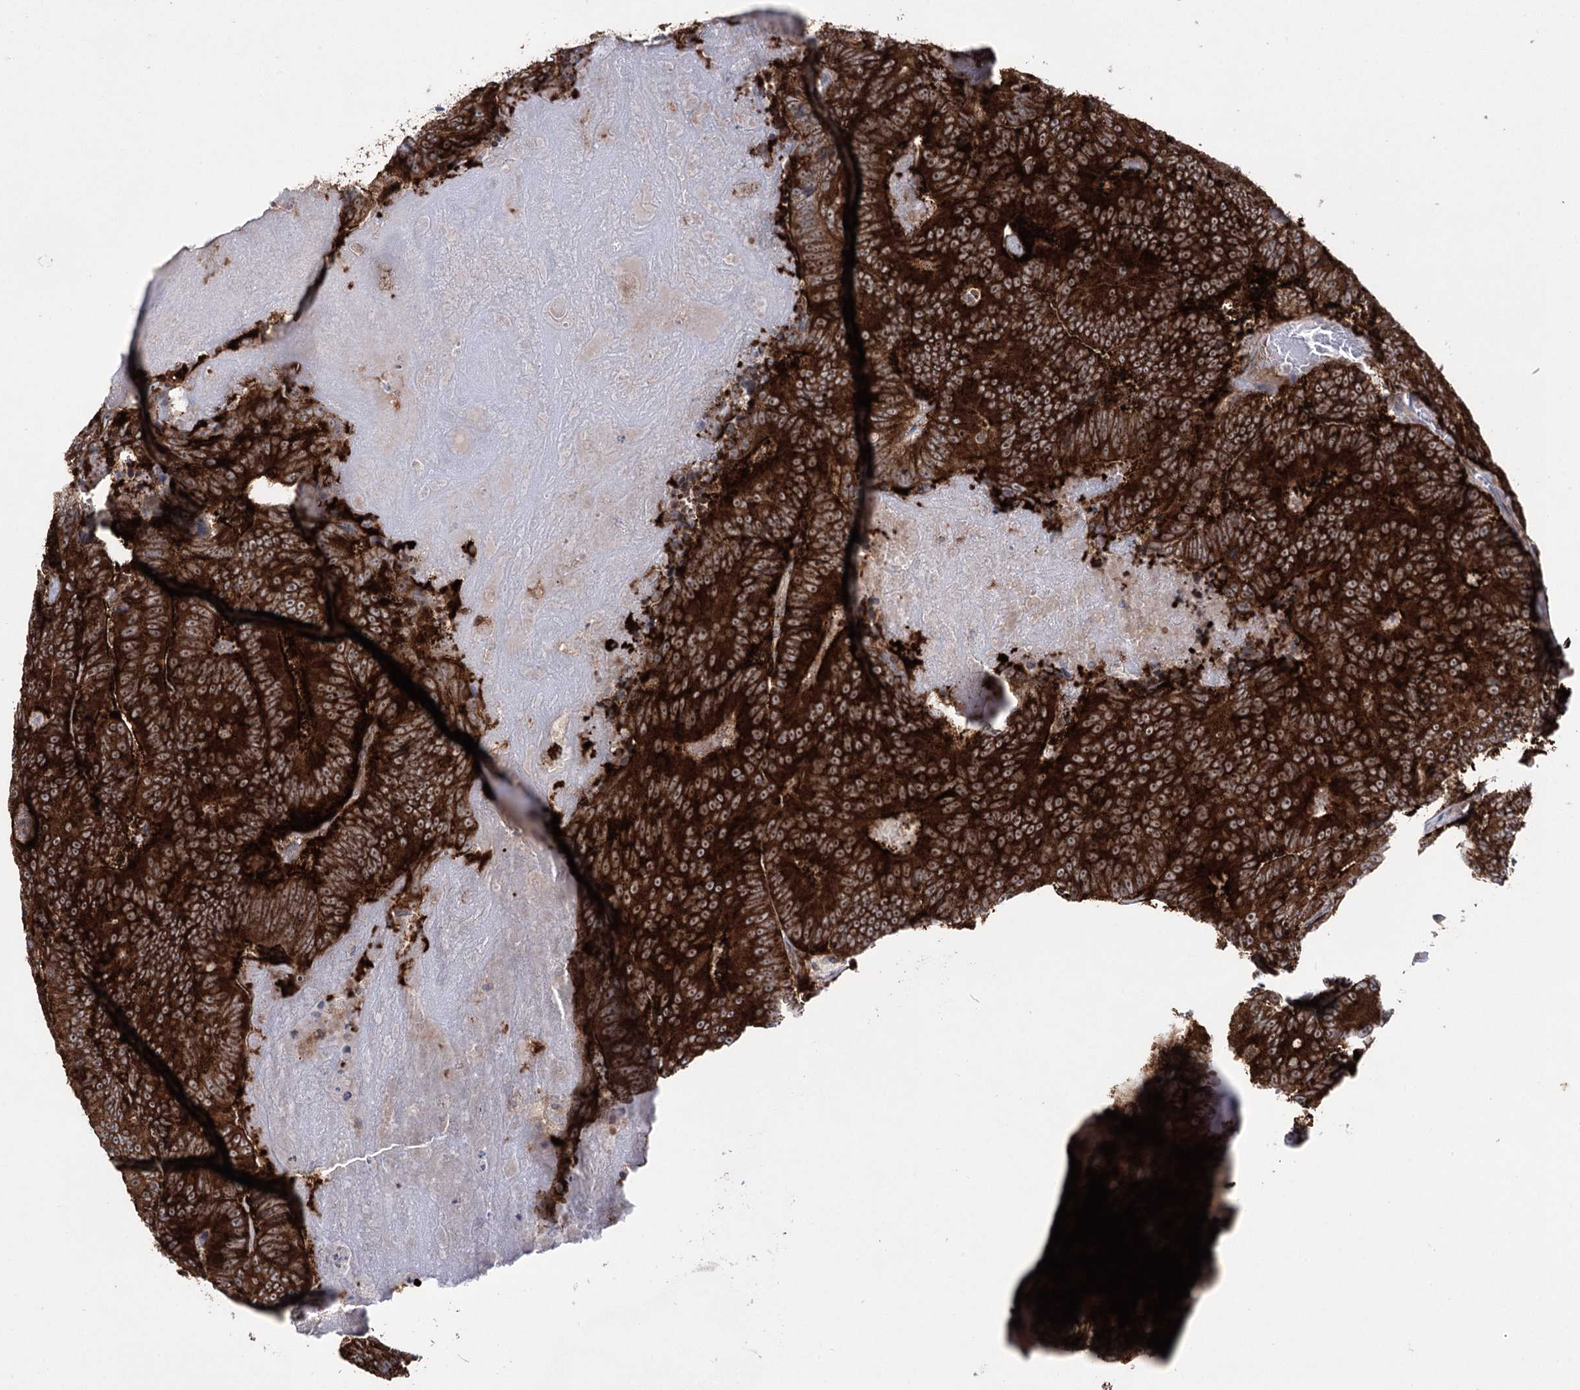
{"staining": {"intensity": "strong", "quantity": ">75%", "location": "cytoplasmic/membranous"}, "tissue": "colorectal cancer", "cell_type": "Tumor cells", "image_type": "cancer", "snomed": [{"axis": "morphology", "description": "Adenocarcinoma, NOS"}, {"axis": "topography", "description": "Colon"}], "caption": "Immunohistochemistry staining of colorectal adenocarcinoma, which demonstrates high levels of strong cytoplasmic/membranous staining in approximately >75% of tumor cells indicating strong cytoplasmic/membranous protein expression. The staining was performed using DAB (3,3'-diaminobenzidine) (brown) for protein detection and nuclei were counterstained in hematoxylin (blue).", "gene": "ZNF622", "patient": {"sex": "male", "age": 83}}